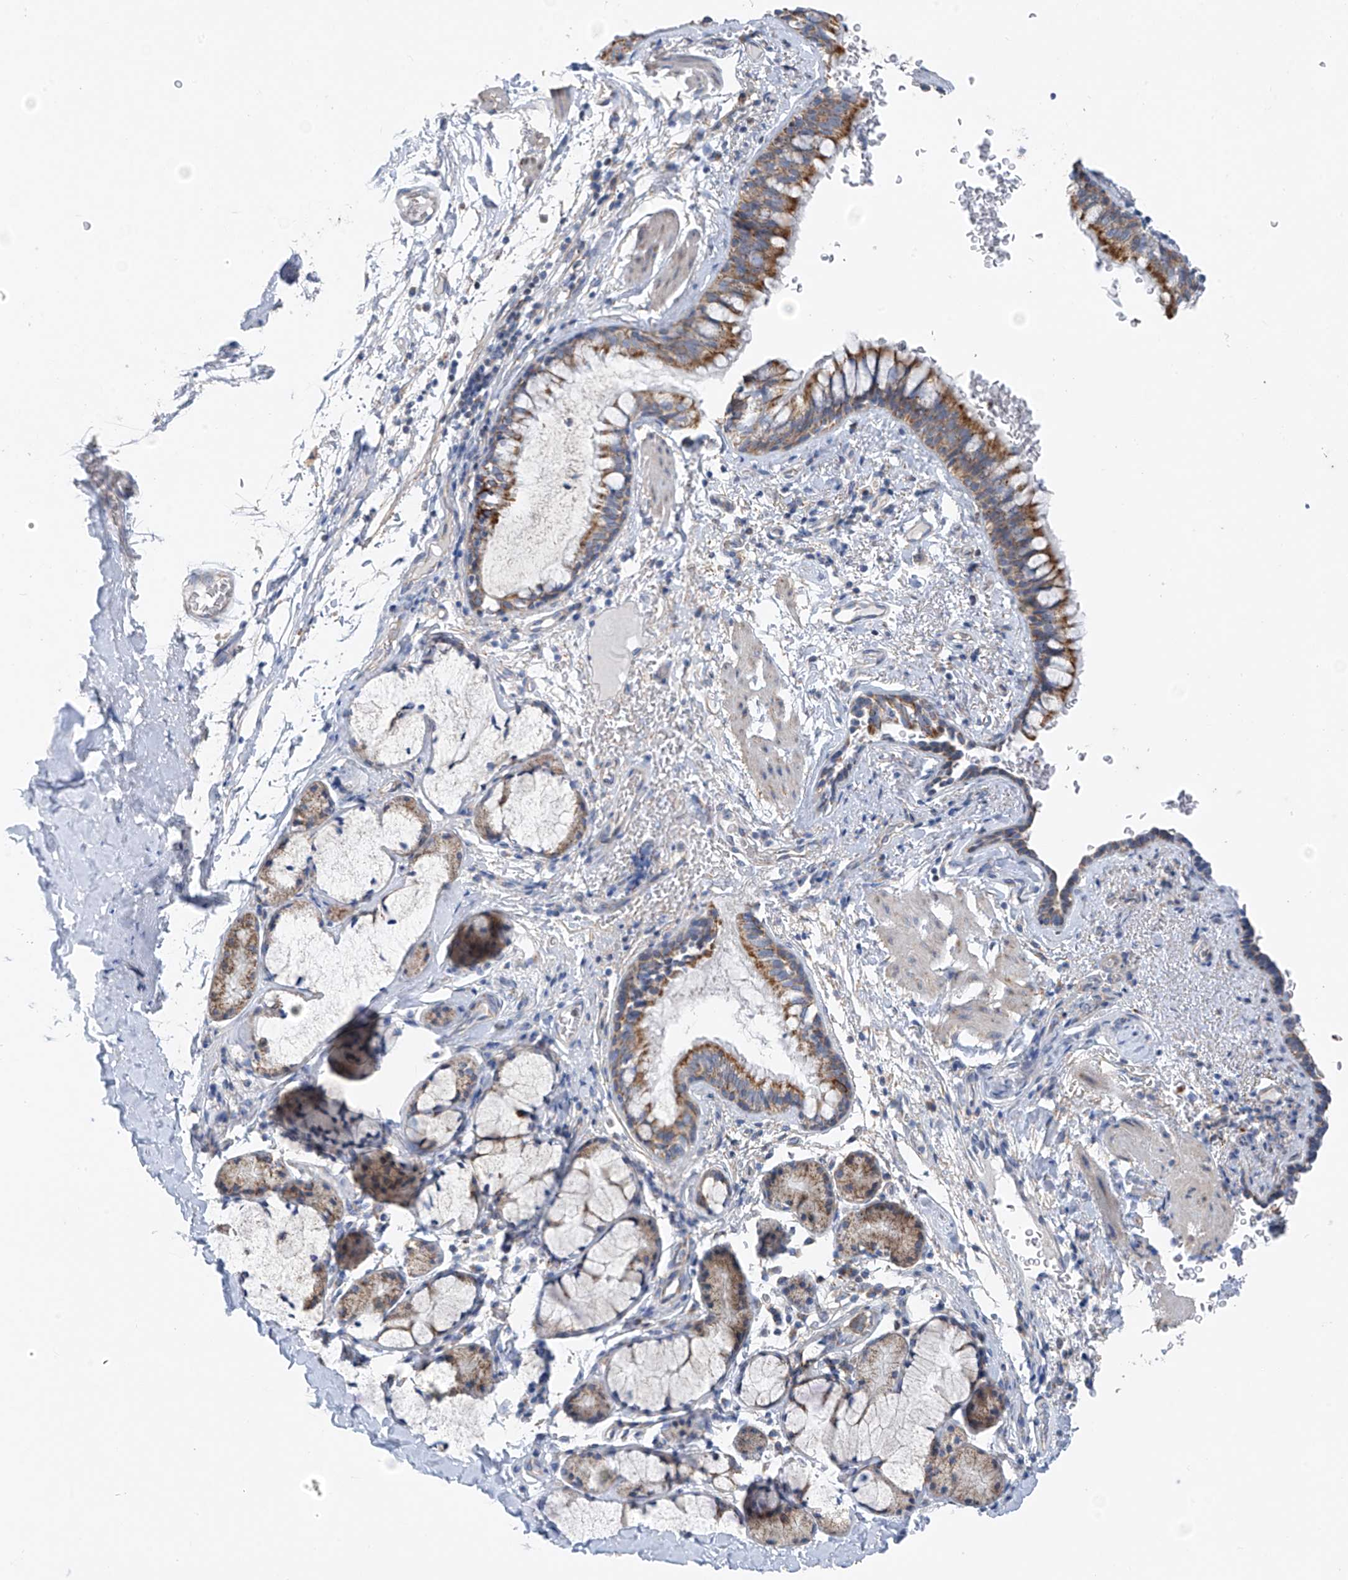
{"staining": {"intensity": "moderate", "quantity": ">75%", "location": "cytoplasmic/membranous"}, "tissue": "bronchus", "cell_type": "Respiratory epithelial cells", "image_type": "normal", "snomed": [{"axis": "morphology", "description": "Normal tissue, NOS"}, {"axis": "topography", "description": "Cartilage tissue"}, {"axis": "topography", "description": "Bronchus"}], "caption": "Immunohistochemistry histopathology image of benign bronchus stained for a protein (brown), which demonstrates medium levels of moderate cytoplasmic/membranous staining in about >75% of respiratory epithelial cells.", "gene": "EOMES", "patient": {"sex": "female", "age": 36}}